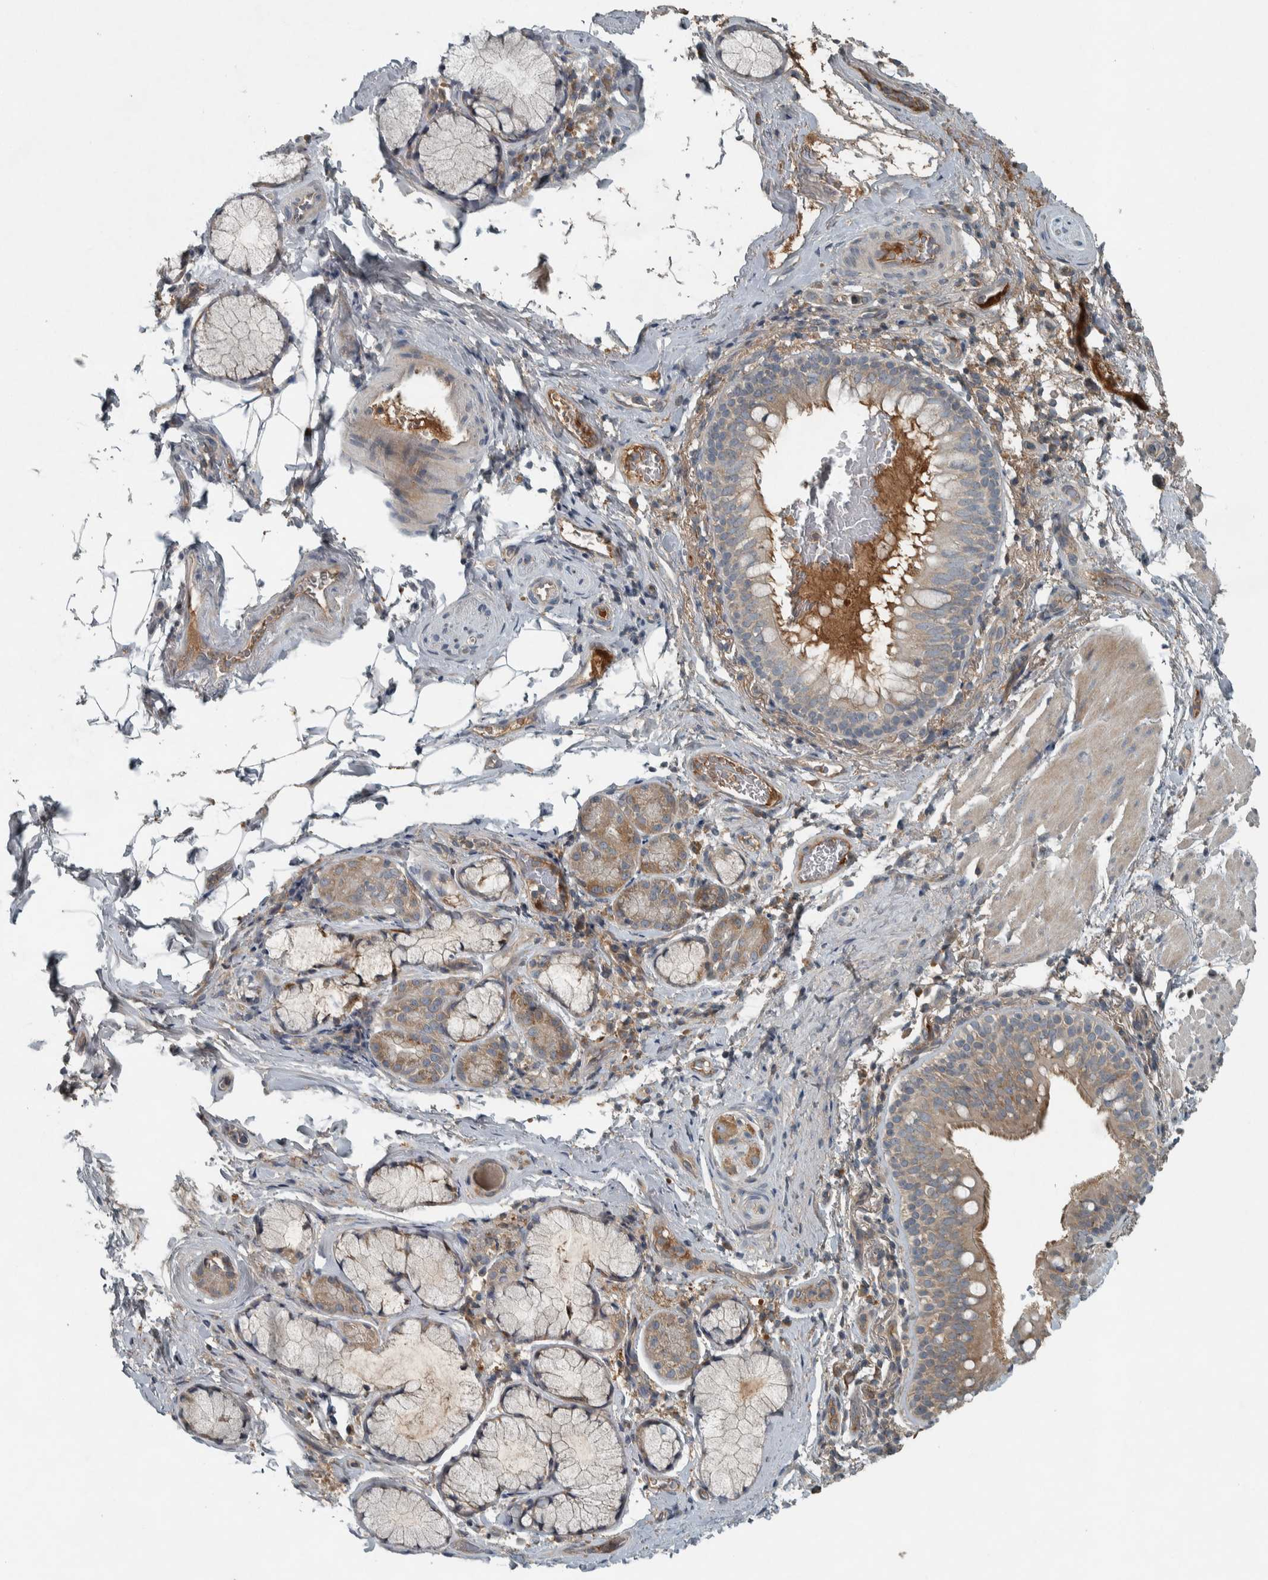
{"staining": {"intensity": "weak", "quantity": "25%-75%", "location": "cytoplasmic/membranous"}, "tissue": "bronchus", "cell_type": "Respiratory epithelial cells", "image_type": "normal", "snomed": [{"axis": "morphology", "description": "Normal tissue, NOS"}, {"axis": "morphology", "description": "Inflammation, NOS"}, {"axis": "topography", "description": "Cartilage tissue"}, {"axis": "topography", "description": "Bronchus"}], "caption": "Immunohistochemical staining of unremarkable bronchus reveals low levels of weak cytoplasmic/membranous expression in about 25%-75% of respiratory epithelial cells. The protein of interest is shown in brown color, while the nuclei are stained blue.", "gene": "CLCN2", "patient": {"sex": "male", "age": 77}}